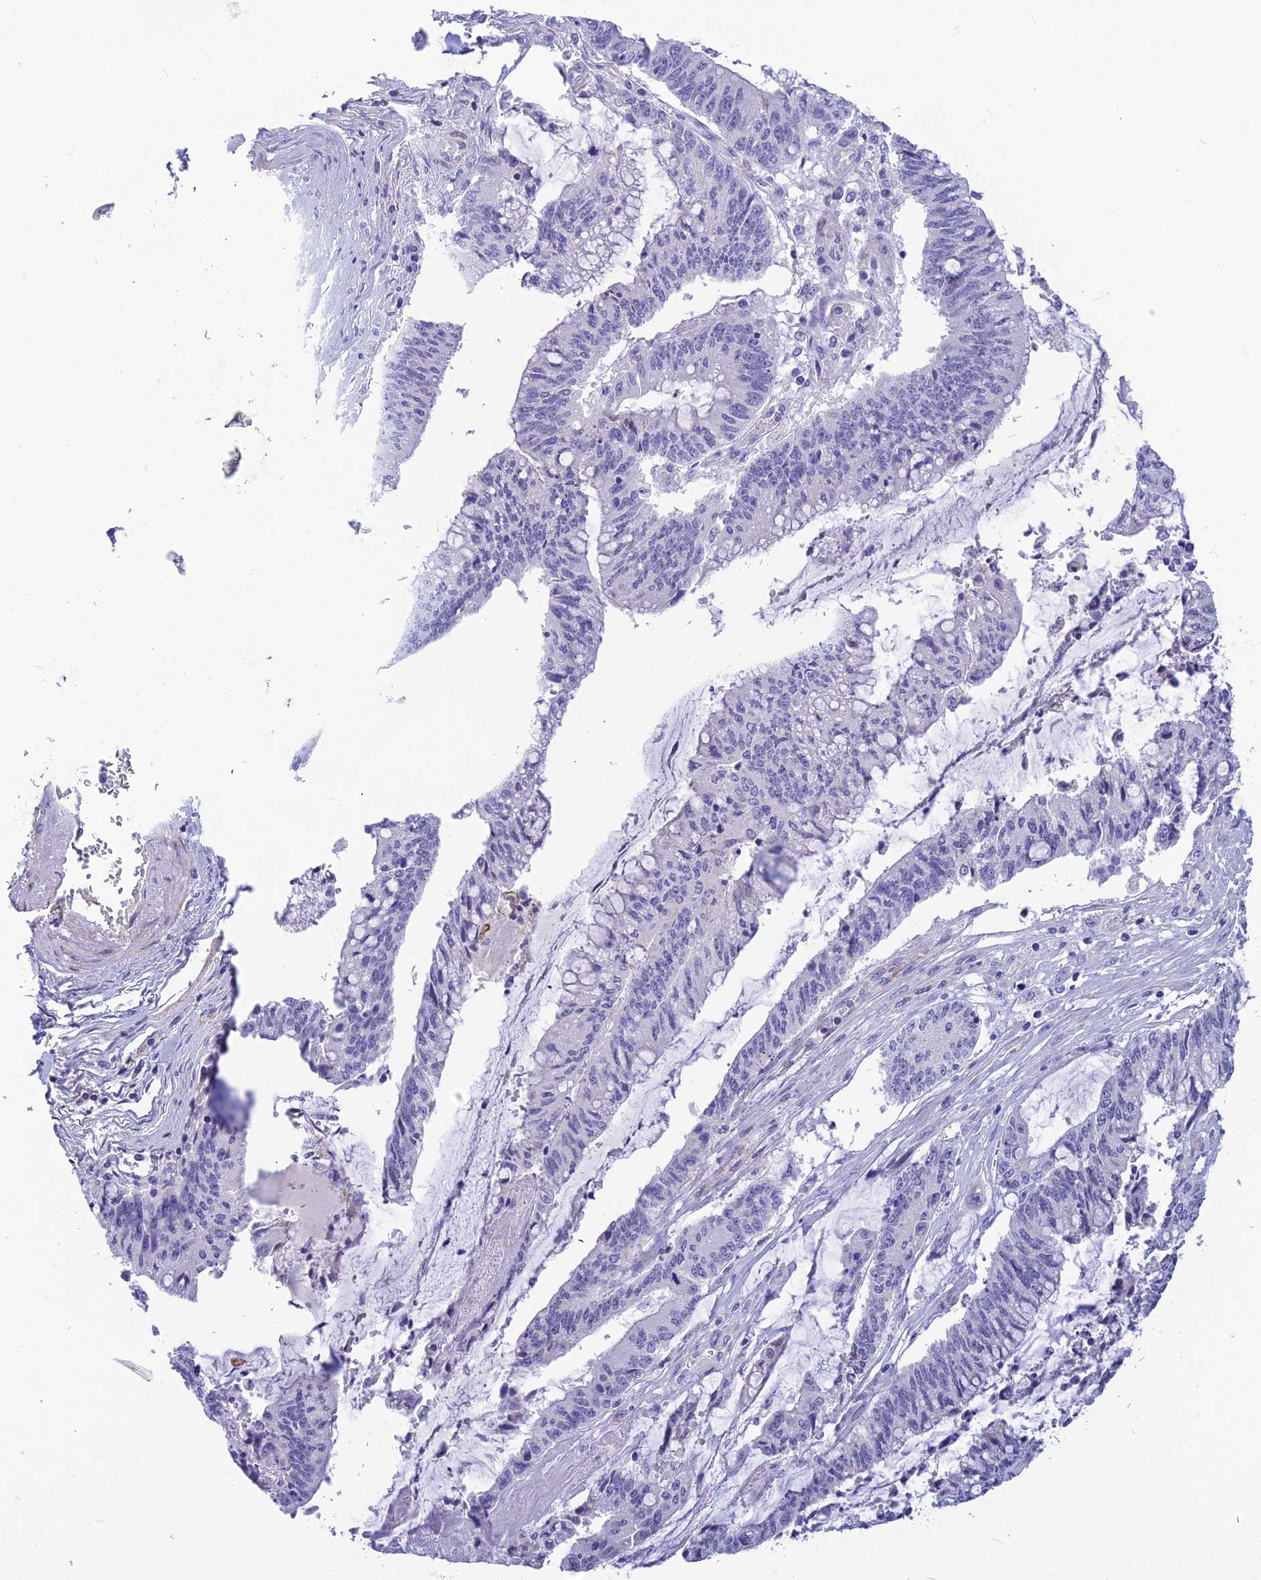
{"staining": {"intensity": "negative", "quantity": "none", "location": "none"}, "tissue": "pancreatic cancer", "cell_type": "Tumor cells", "image_type": "cancer", "snomed": [{"axis": "morphology", "description": "Adenocarcinoma, NOS"}, {"axis": "topography", "description": "Pancreas"}], "caption": "Photomicrograph shows no significant protein staining in tumor cells of pancreatic adenocarcinoma.", "gene": "POMGNT1", "patient": {"sex": "female", "age": 50}}